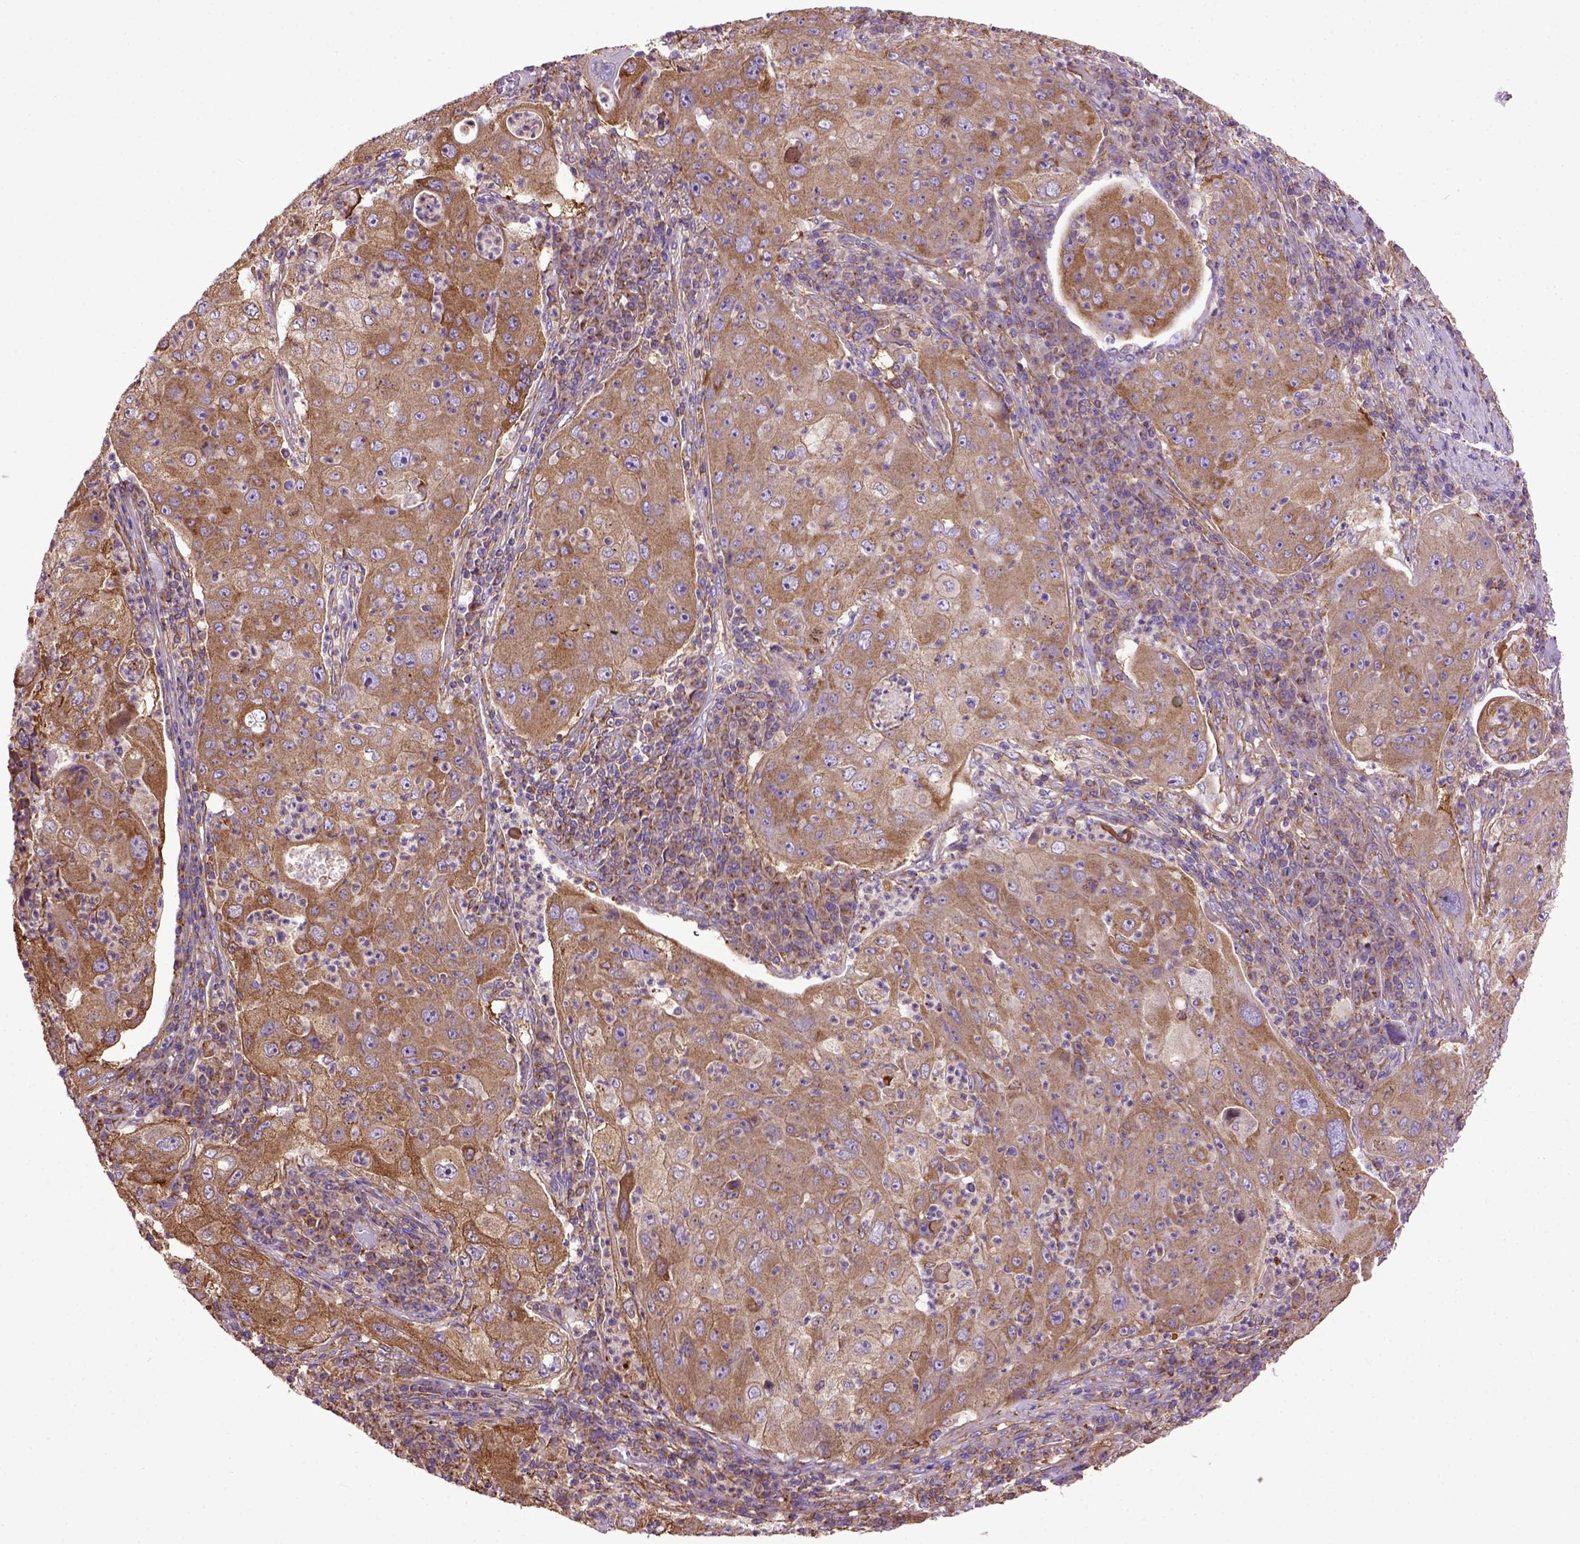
{"staining": {"intensity": "moderate", "quantity": ">75%", "location": "cytoplasmic/membranous"}, "tissue": "lung cancer", "cell_type": "Tumor cells", "image_type": "cancer", "snomed": [{"axis": "morphology", "description": "Squamous cell carcinoma, NOS"}, {"axis": "topography", "description": "Lung"}], "caption": "Protein expression analysis of lung squamous cell carcinoma exhibits moderate cytoplasmic/membranous positivity in about >75% of tumor cells.", "gene": "MVP", "patient": {"sex": "female", "age": 59}}